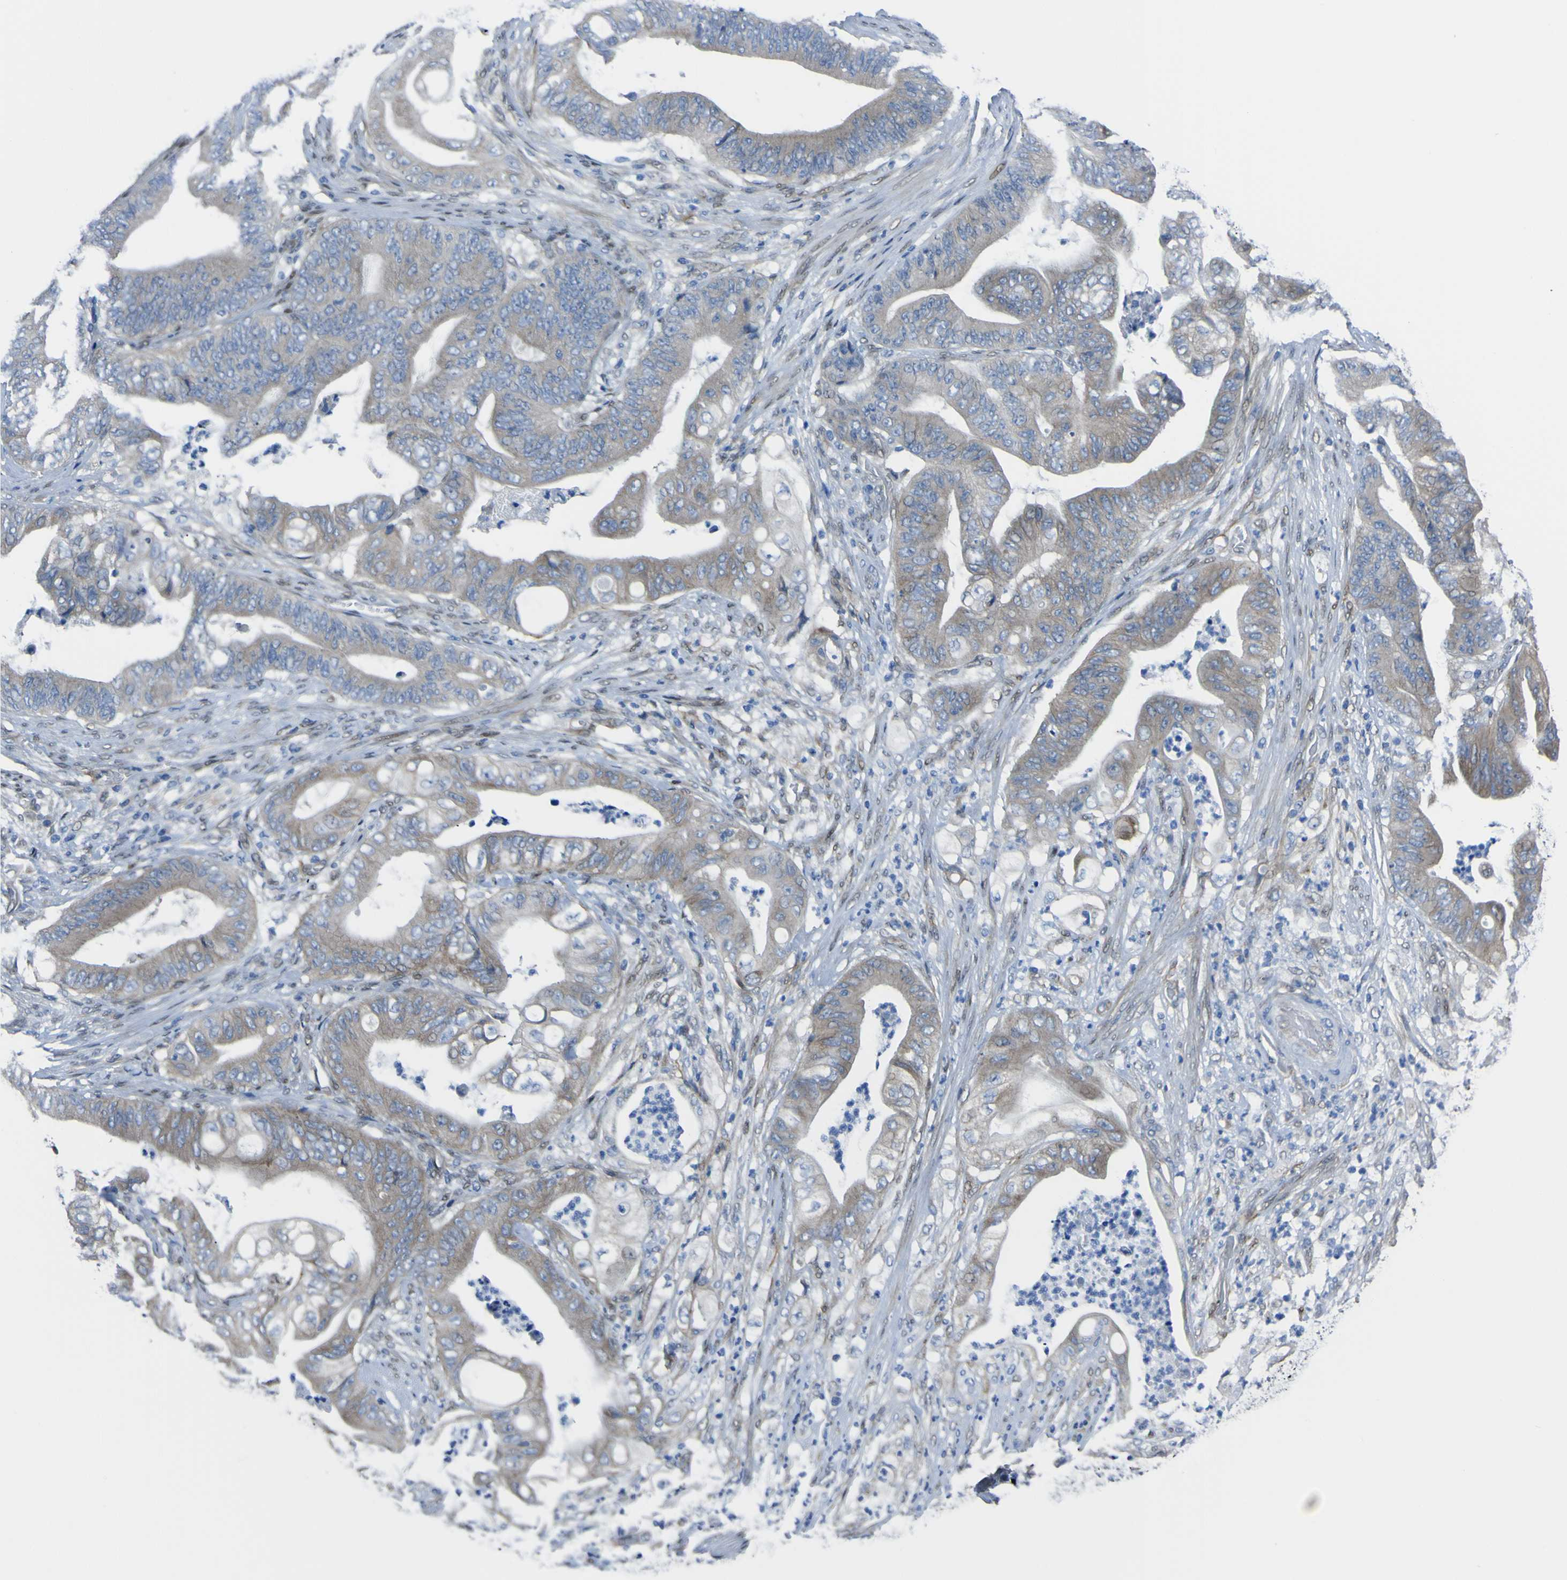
{"staining": {"intensity": "moderate", "quantity": "25%-75%", "location": "cytoplasmic/membranous"}, "tissue": "stomach cancer", "cell_type": "Tumor cells", "image_type": "cancer", "snomed": [{"axis": "morphology", "description": "Adenocarcinoma, NOS"}, {"axis": "topography", "description": "Stomach"}], "caption": "IHC staining of stomach cancer, which demonstrates medium levels of moderate cytoplasmic/membranous expression in about 25%-75% of tumor cells indicating moderate cytoplasmic/membranous protein positivity. The staining was performed using DAB (brown) for protein detection and nuclei were counterstained in hematoxylin (blue).", "gene": "LRRN1", "patient": {"sex": "female", "age": 73}}